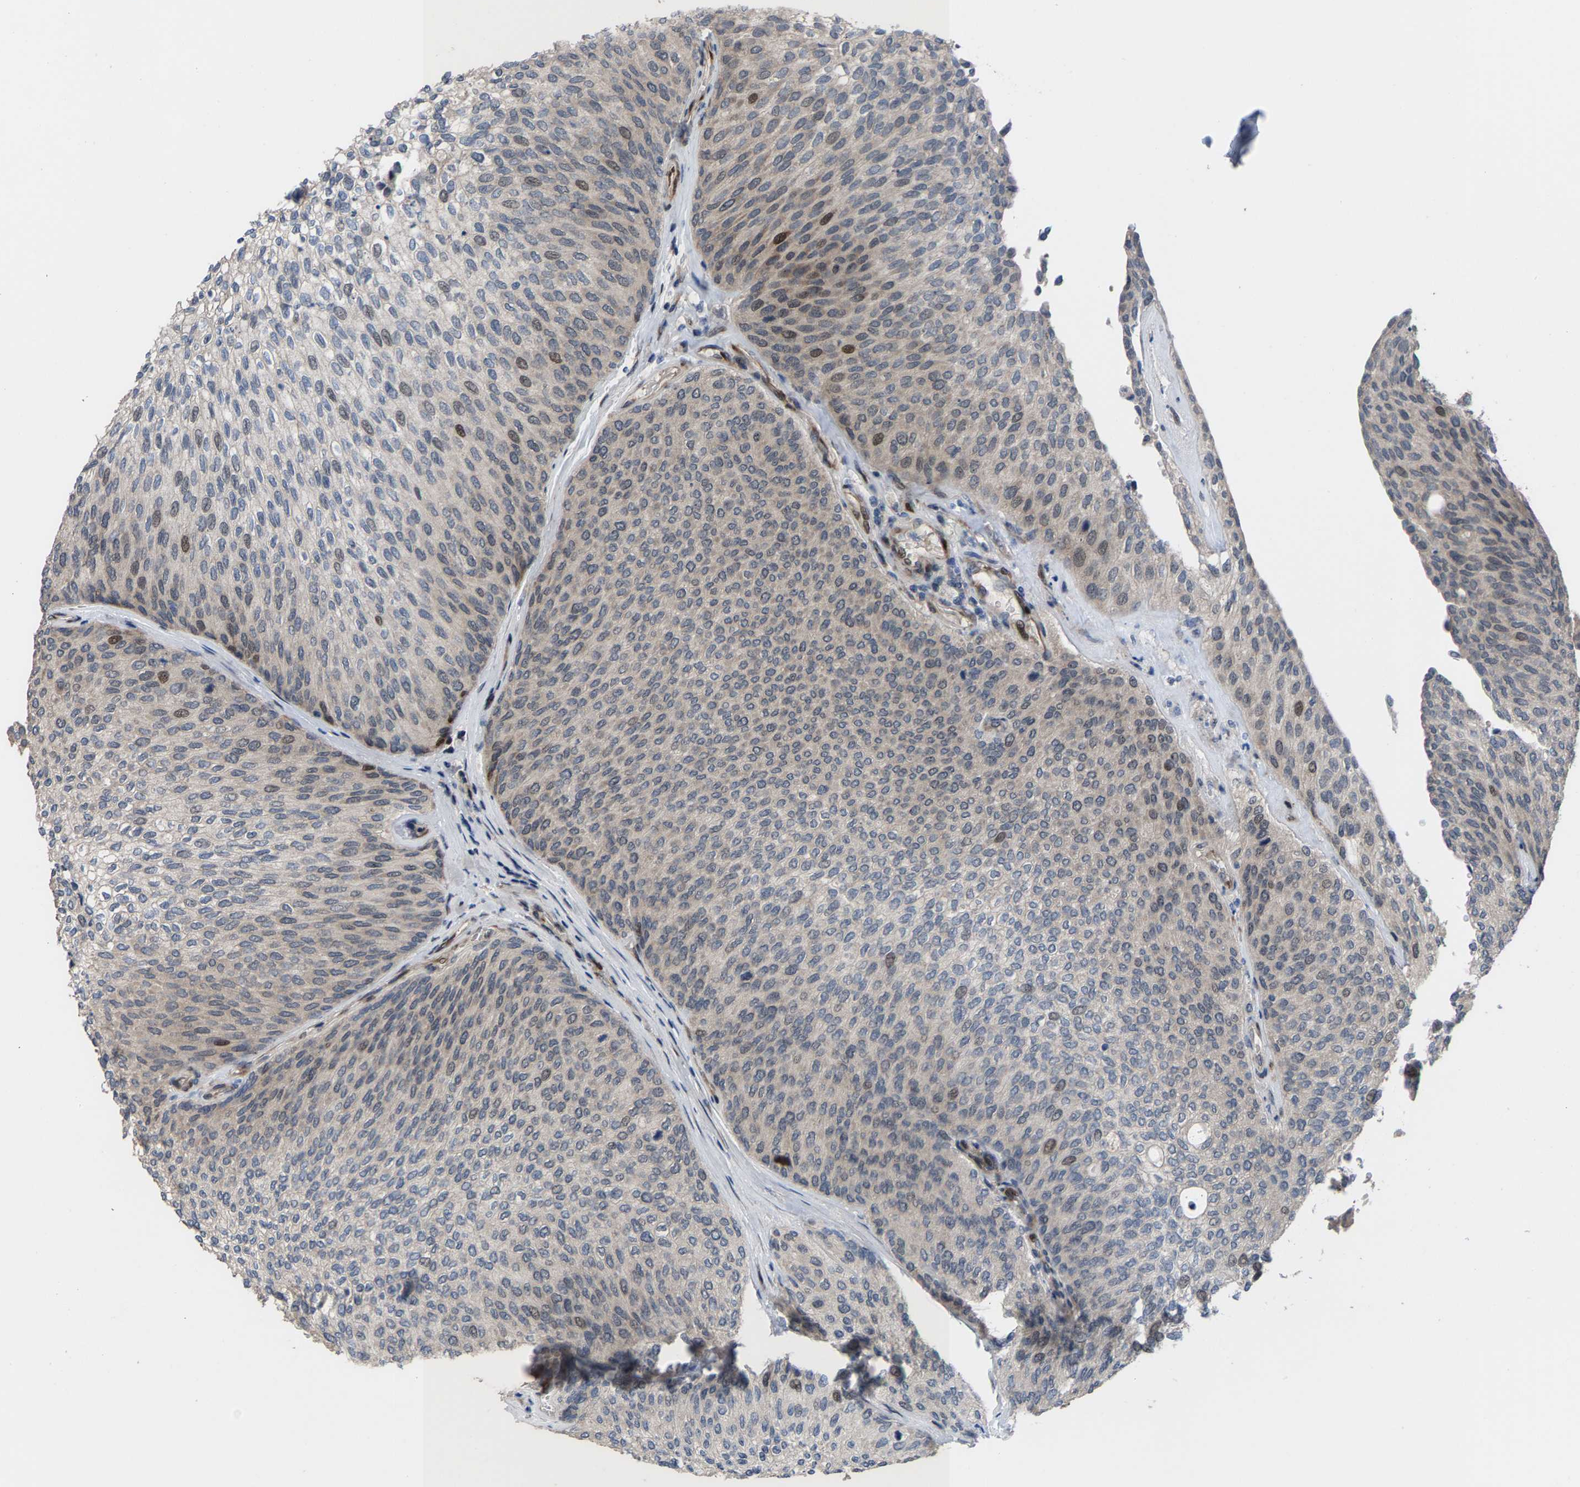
{"staining": {"intensity": "moderate", "quantity": "<25%", "location": "cytoplasmic/membranous,nuclear"}, "tissue": "urothelial cancer", "cell_type": "Tumor cells", "image_type": "cancer", "snomed": [{"axis": "morphology", "description": "Urothelial carcinoma, Low grade"}, {"axis": "topography", "description": "Urinary bladder"}], "caption": "This image reveals immunohistochemistry staining of urothelial cancer, with low moderate cytoplasmic/membranous and nuclear staining in about <25% of tumor cells.", "gene": "HAUS6", "patient": {"sex": "female", "age": 79}}